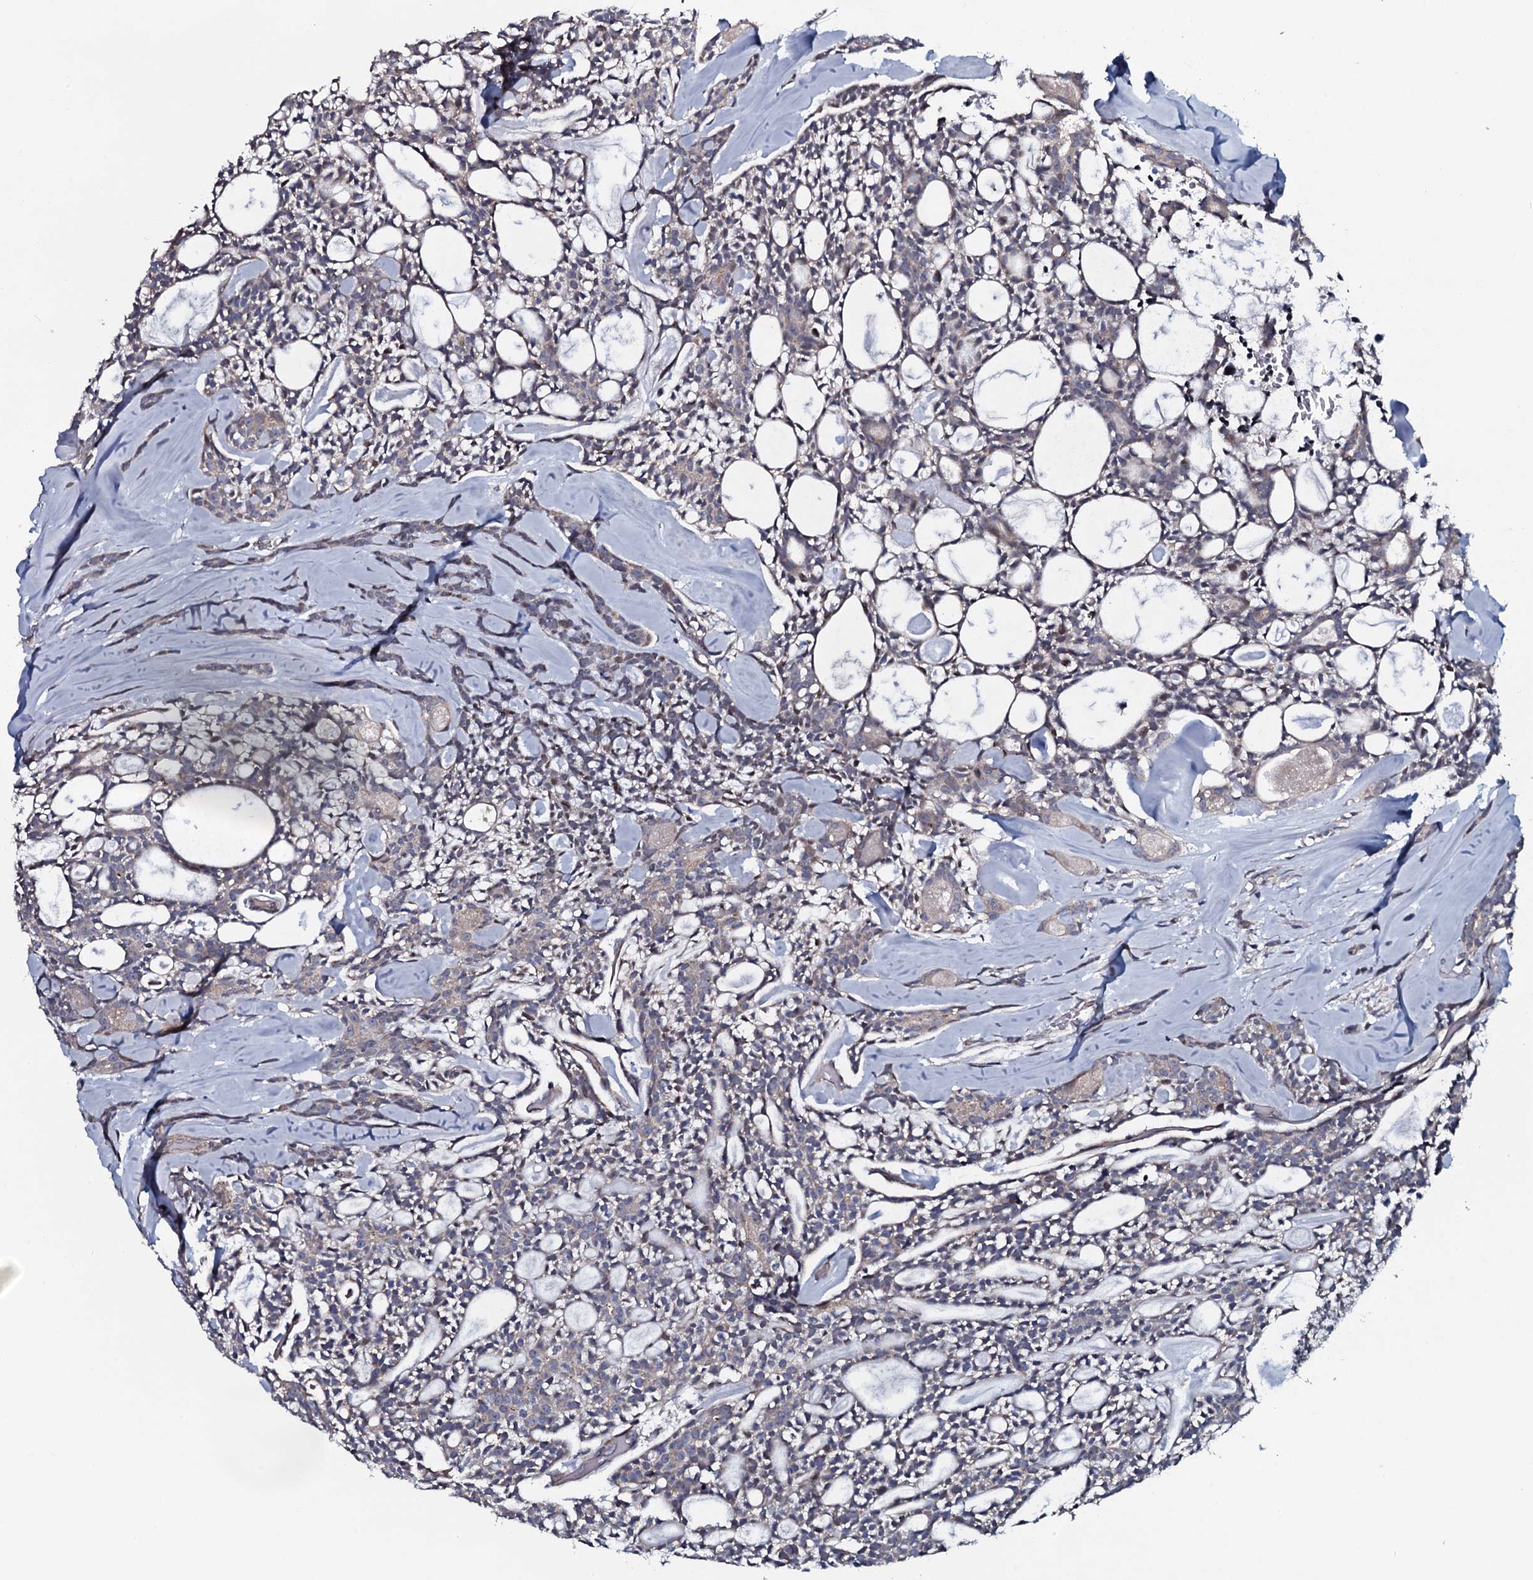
{"staining": {"intensity": "weak", "quantity": "<25%", "location": "cytoplasmic/membranous"}, "tissue": "head and neck cancer", "cell_type": "Tumor cells", "image_type": "cancer", "snomed": [{"axis": "morphology", "description": "Adenocarcinoma, NOS"}, {"axis": "topography", "description": "Salivary gland"}, {"axis": "topography", "description": "Head-Neck"}], "caption": "A photomicrograph of human head and neck cancer (adenocarcinoma) is negative for staining in tumor cells.", "gene": "KCTD4", "patient": {"sex": "male", "age": 55}}